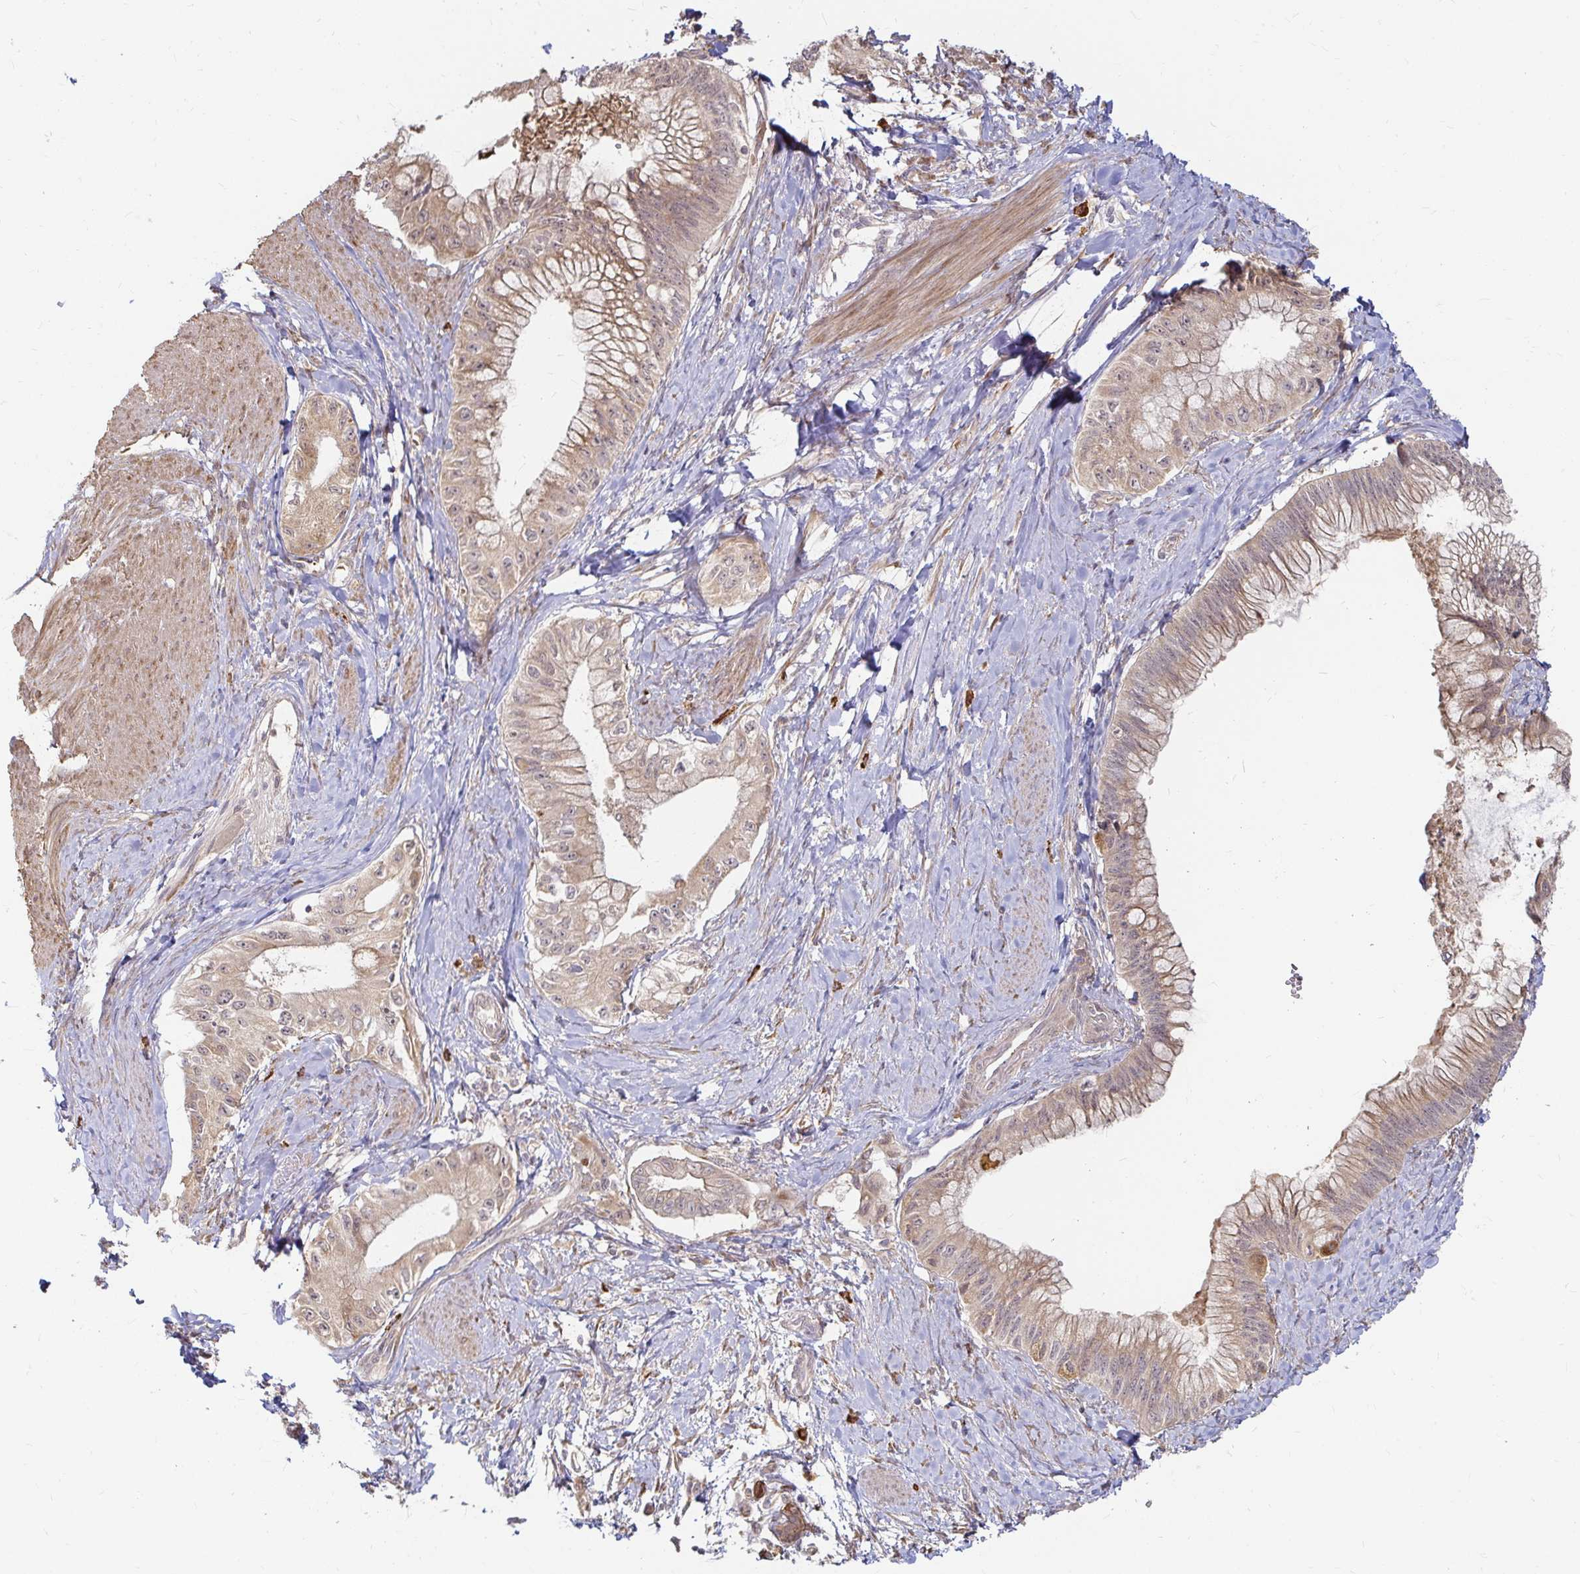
{"staining": {"intensity": "weak", "quantity": ">75%", "location": "cytoplasmic/membranous"}, "tissue": "pancreatic cancer", "cell_type": "Tumor cells", "image_type": "cancer", "snomed": [{"axis": "morphology", "description": "Adenocarcinoma, NOS"}, {"axis": "topography", "description": "Pancreas"}], "caption": "This micrograph displays IHC staining of pancreatic cancer, with low weak cytoplasmic/membranous positivity in about >75% of tumor cells.", "gene": "CAST", "patient": {"sex": "male", "age": 48}}